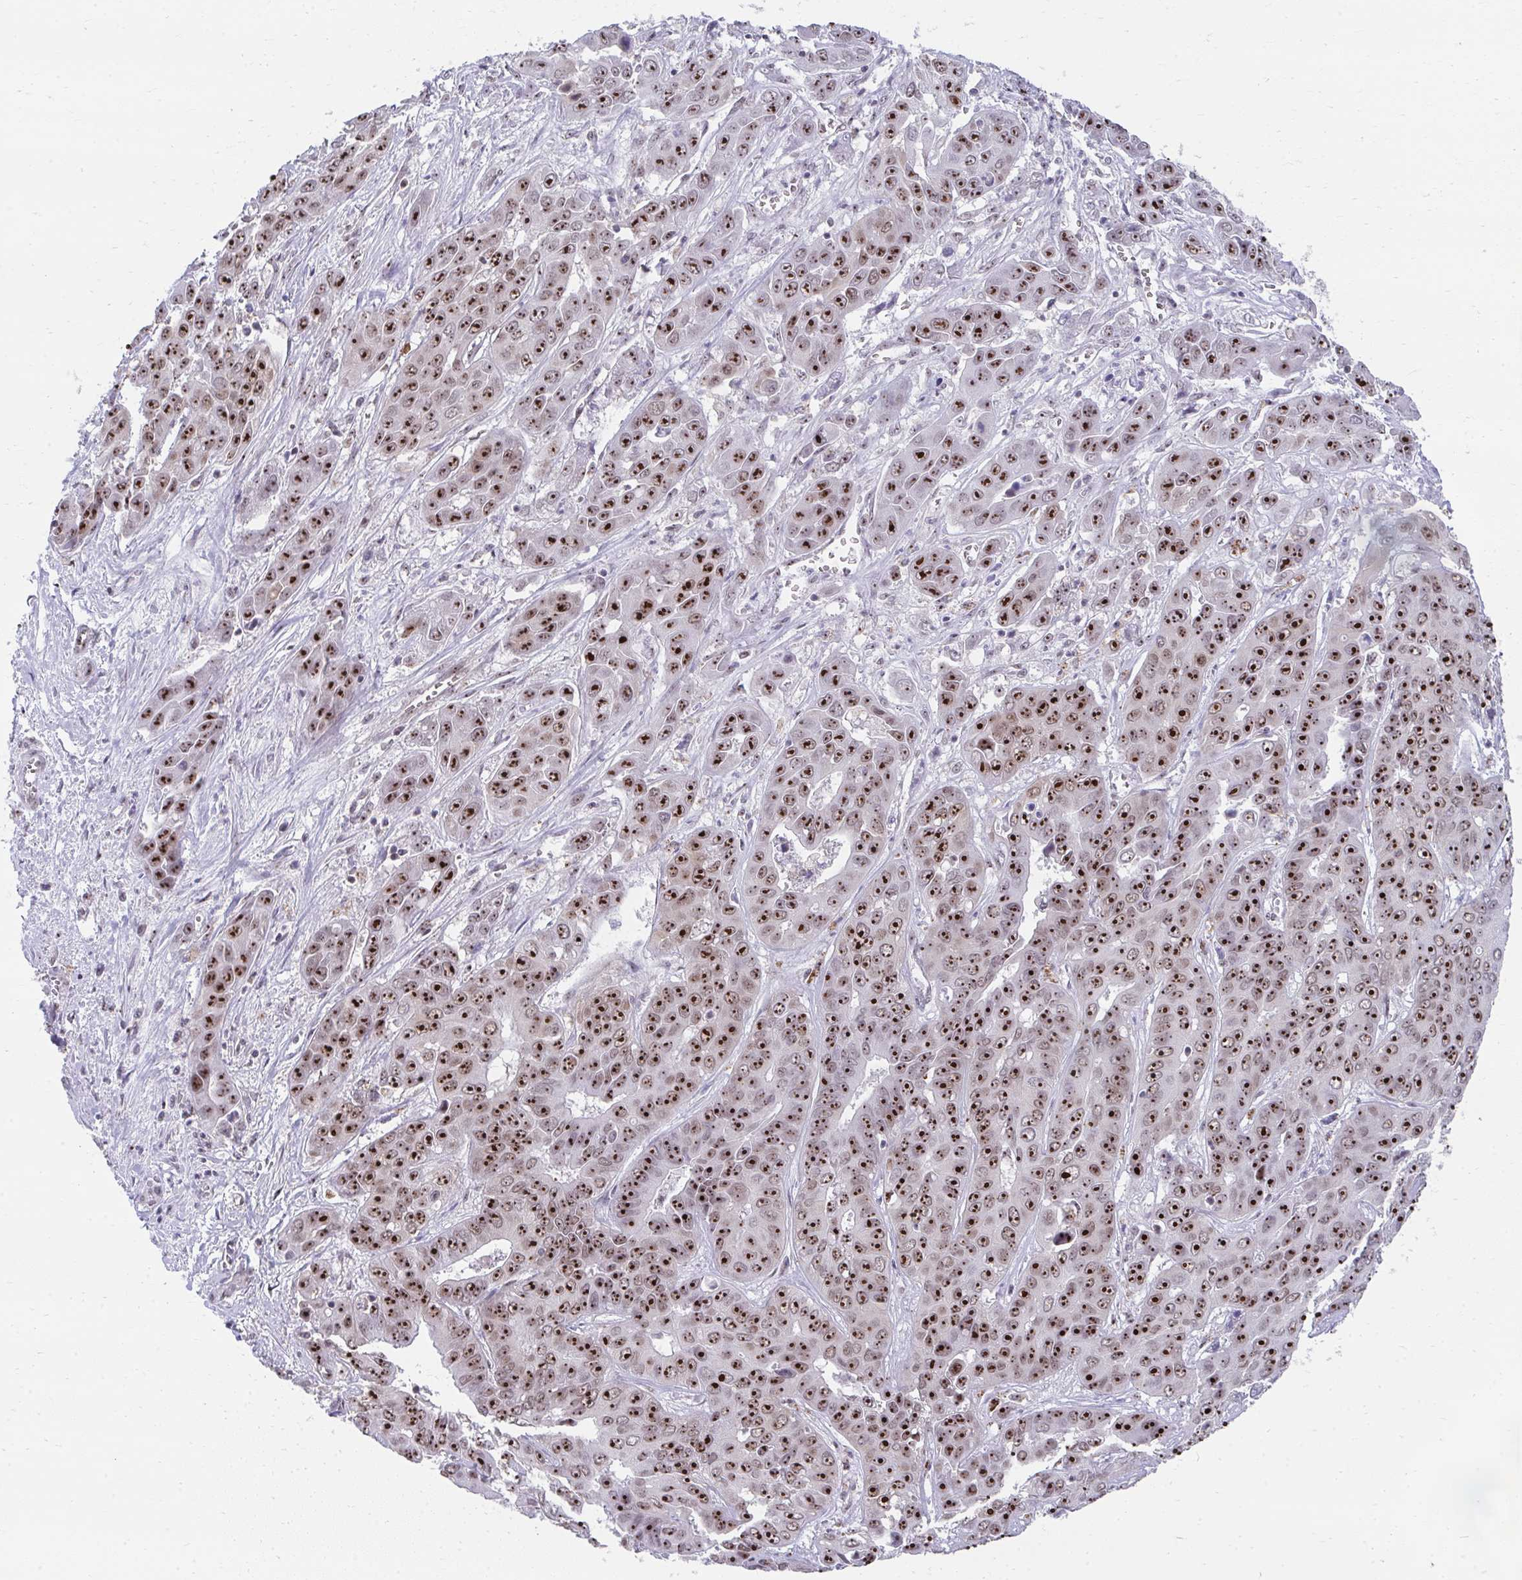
{"staining": {"intensity": "strong", "quantity": ">75%", "location": "nuclear"}, "tissue": "liver cancer", "cell_type": "Tumor cells", "image_type": "cancer", "snomed": [{"axis": "morphology", "description": "Cholangiocarcinoma"}, {"axis": "topography", "description": "Liver"}], "caption": "An image showing strong nuclear positivity in about >75% of tumor cells in liver cancer (cholangiocarcinoma), as visualized by brown immunohistochemical staining.", "gene": "HIRA", "patient": {"sex": "female", "age": 52}}